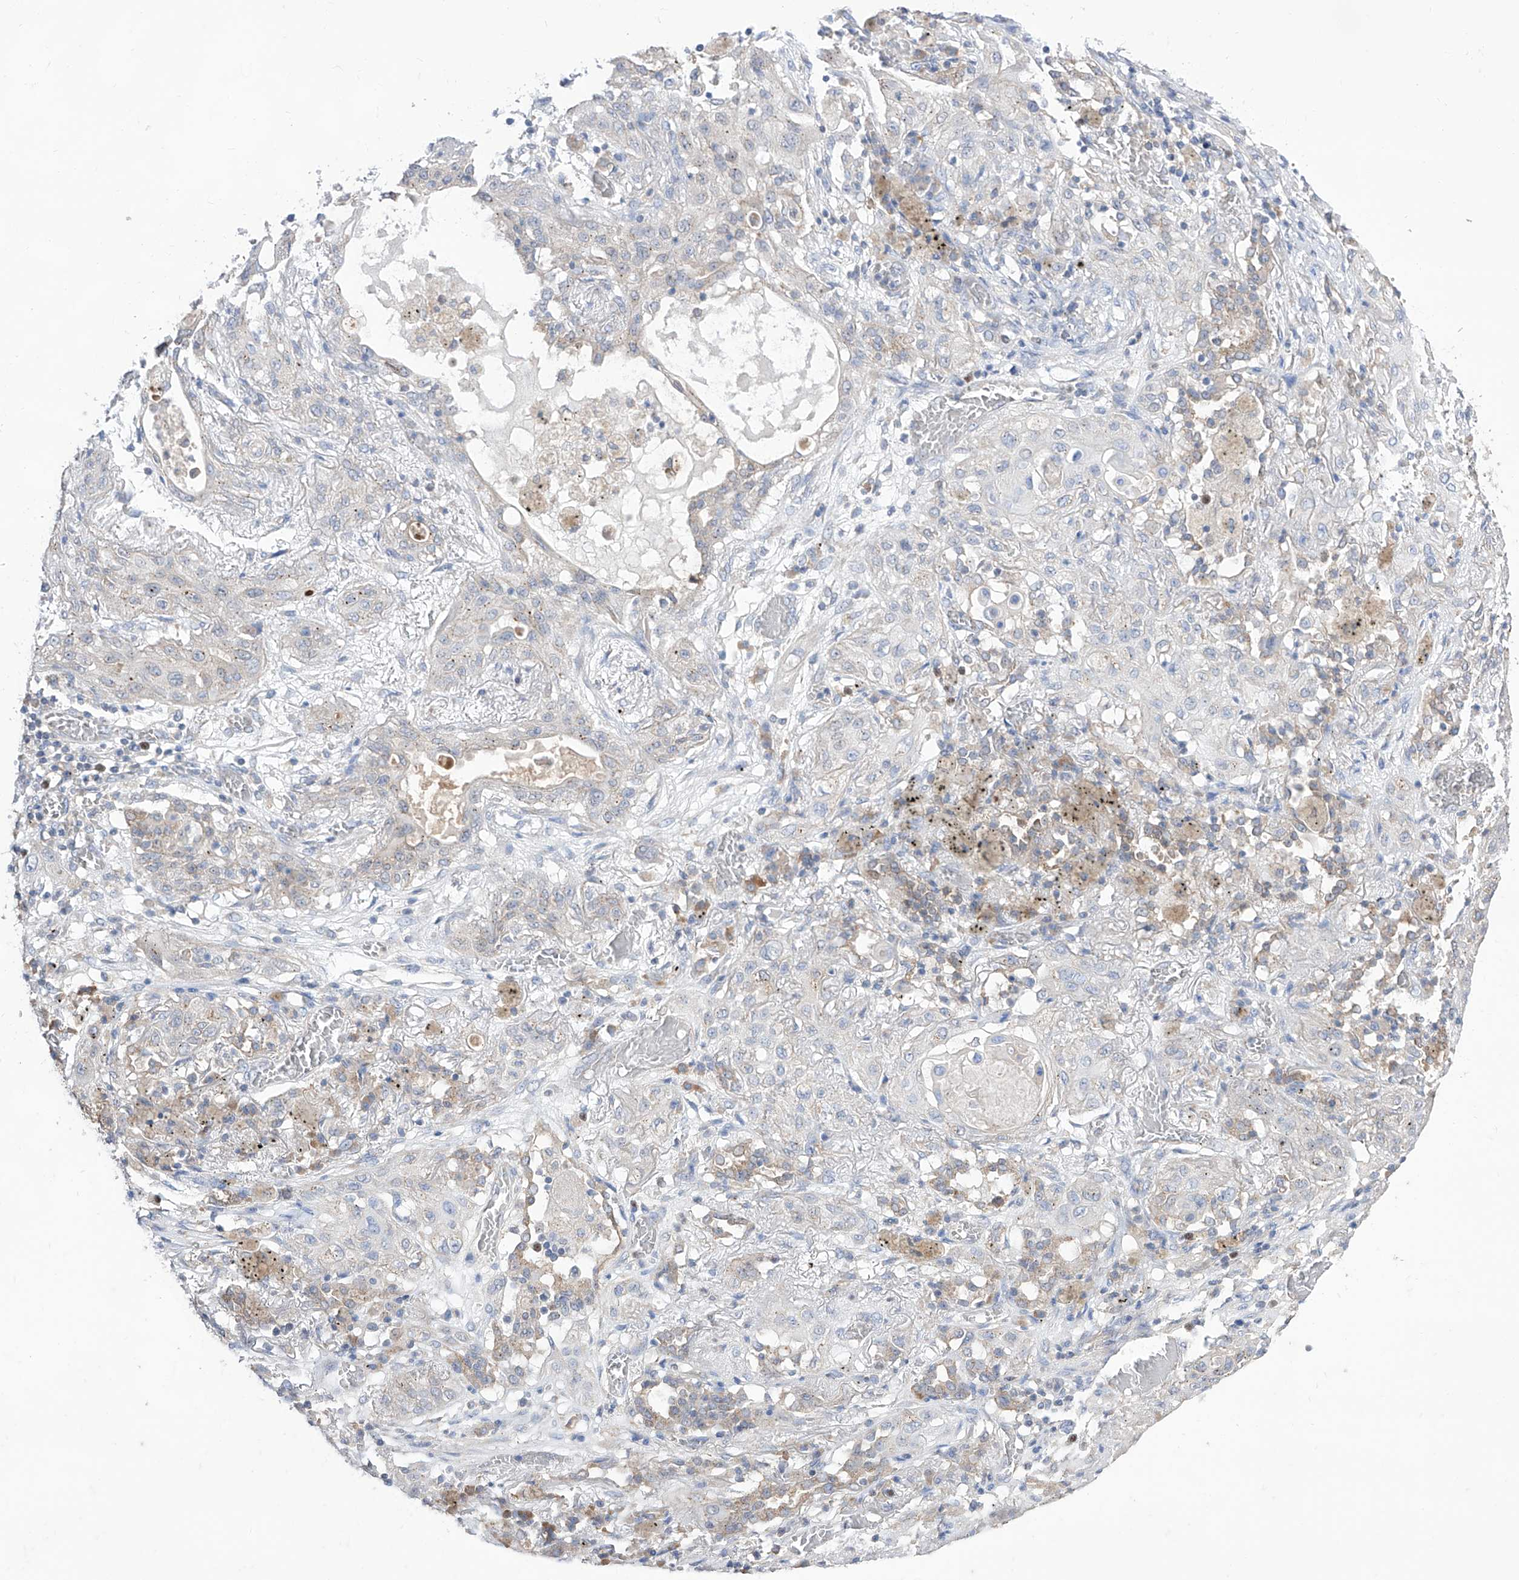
{"staining": {"intensity": "negative", "quantity": "none", "location": "none"}, "tissue": "lung cancer", "cell_type": "Tumor cells", "image_type": "cancer", "snomed": [{"axis": "morphology", "description": "Squamous cell carcinoma, NOS"}, {"axis": "topography", "description": "Lung"}], "caption": "Immunohistochemical staining of lung cancer displays no significant staining in tumor cells. (Brightfield microscopy of DAB immunohistochemistry at high magnification).", "gene": "BROX", "patient": {"sex": "female", "age": 47}}